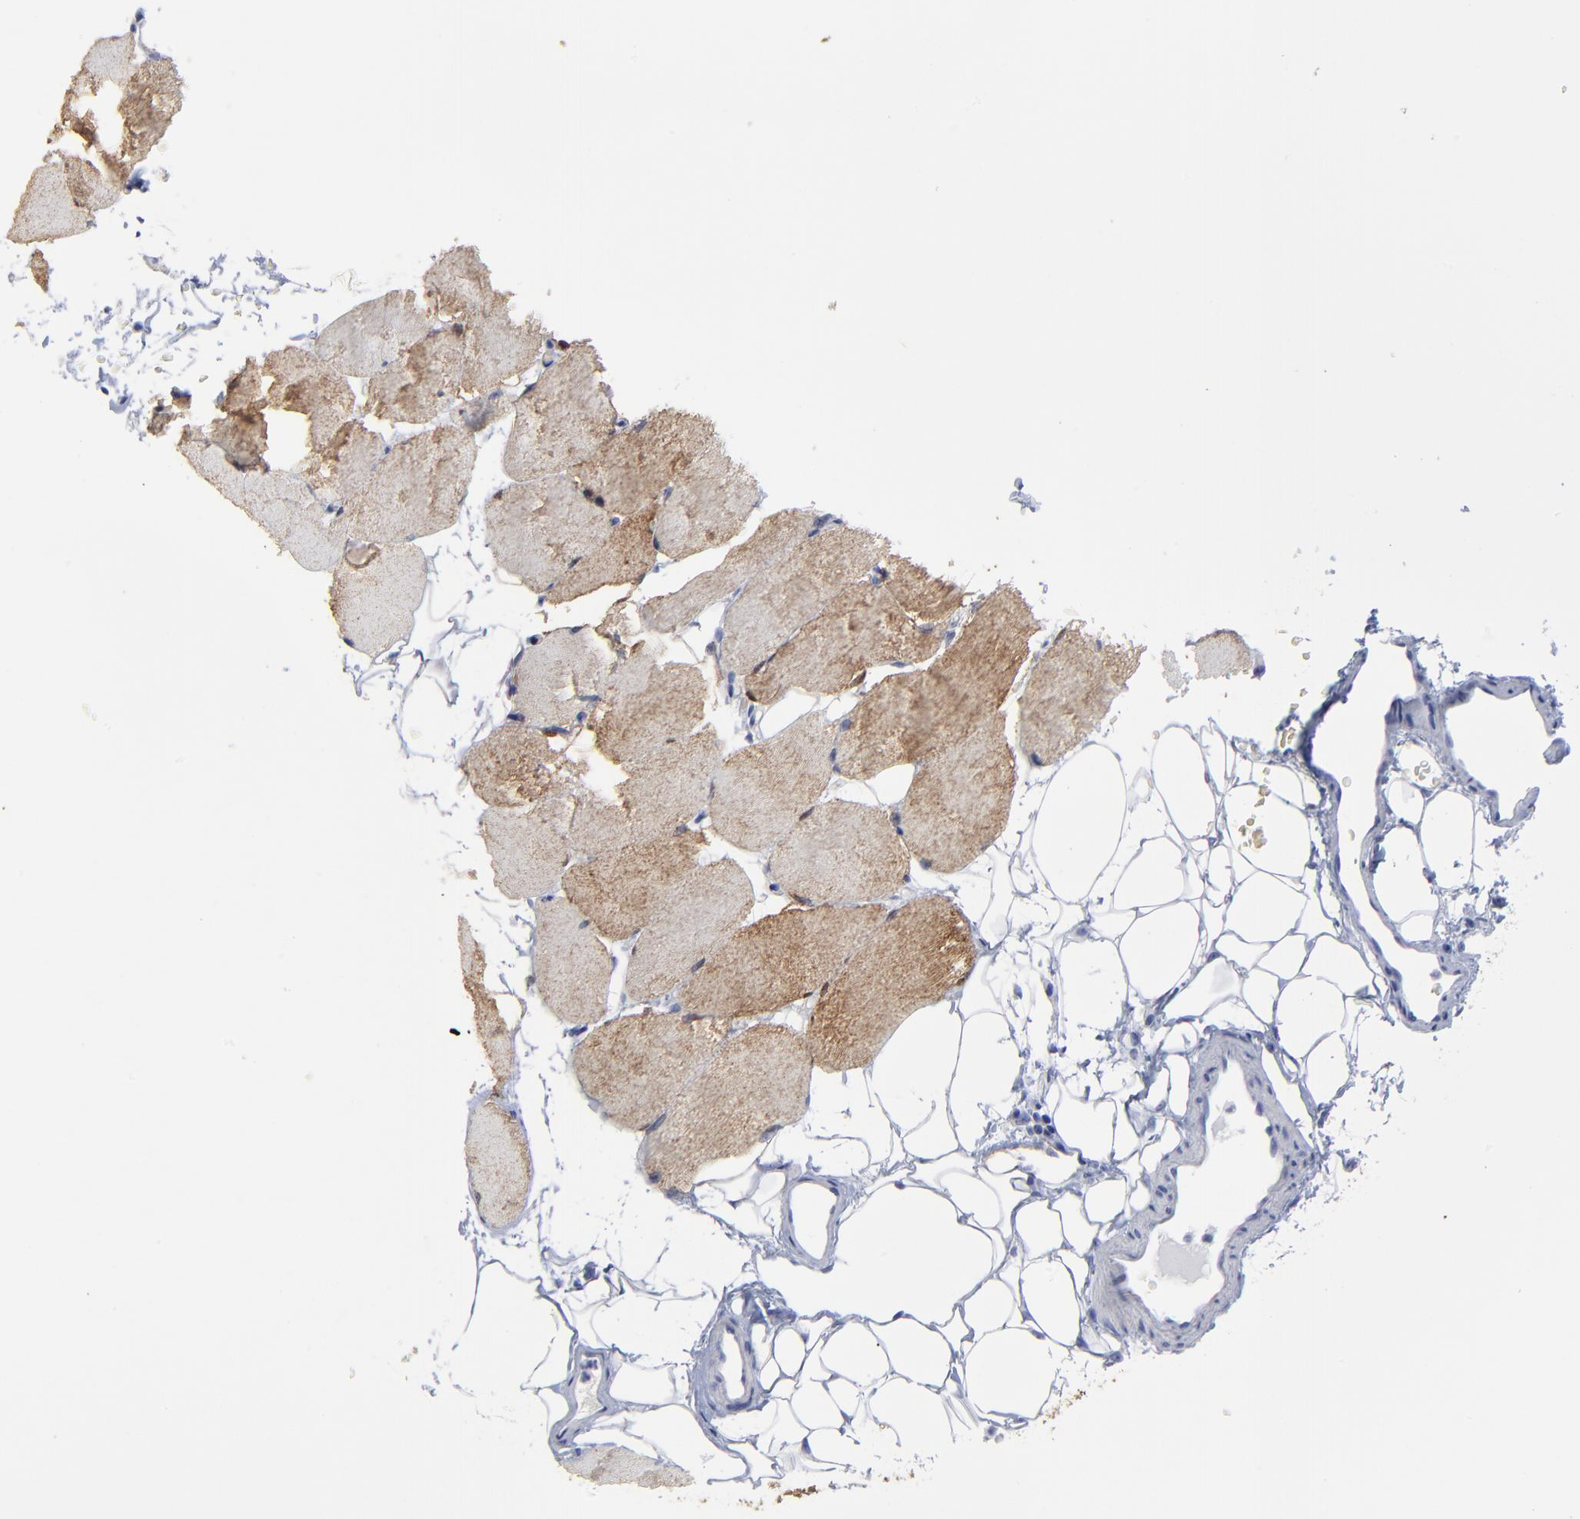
{"staining": {"intensity": "moderate", "quantity": "25%-75%", "location": "cytoplasmic/membranous"}, "tissue": "skeletal muscle", "cell_type": "Myocytes", "image_type": "normal", "snomed": [{"axis": "morphology", "description": "Normal tissue, NOS"}, {"axis": "topography", "description": "Skeletal muscle"}, {"axis": "topography", "description": "Parathyroid gland"}], "caption": "Brown immunohistochemical staining in benign skeletal muscle reveals moderate cytoplasmic/membranous positivity in approximately 25%-75% of myocytes.", "gene": "CNTN3", "patient": {"sex": "female", "age": 37}}